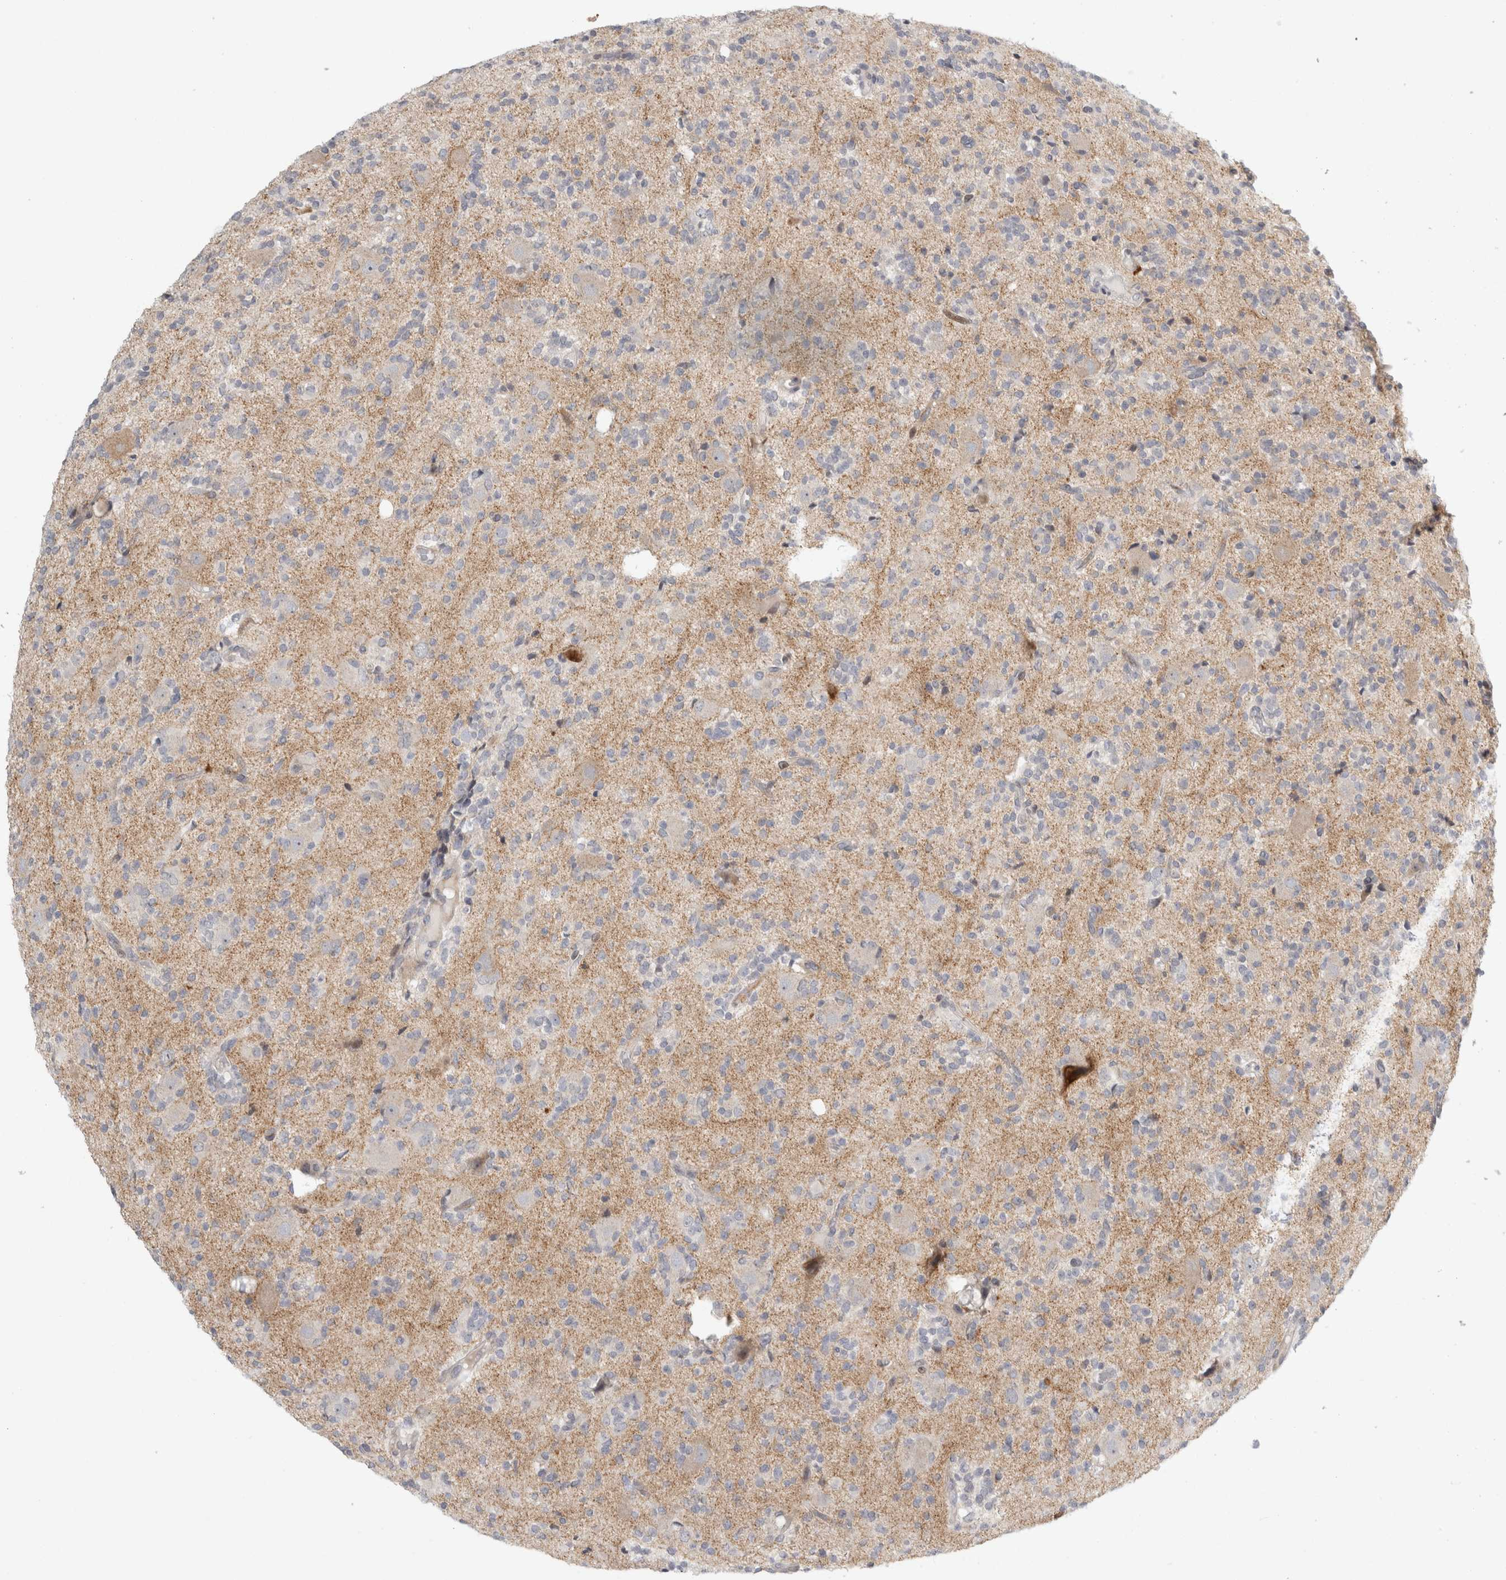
{"staining": {"intensity": "weak", "quantity": "25%-75%", "location": "cytoplasmic/membranous"}, "tissue": "glioma", "cell_type": "Tumor cells", "image_type": "cancer", "snomed": [{"axis": "morphology", "description": "Glioma, malignant, High grade"}, {"axis": "topography", "description": "Brain"}], "caption": "A photomicrograph of malignant glioma (high-grade) stained for a protein exhibits weak cytoplasmic/membranous brown staining in tumor cells. (Stains: DAB (3,3'-diaminobenzidine) in brown, nuclei in blue, Microscopy: brightfield microscopy at high magnification).", "gene": "UTP25", "patient": {"sex": "male", "age": 34}}